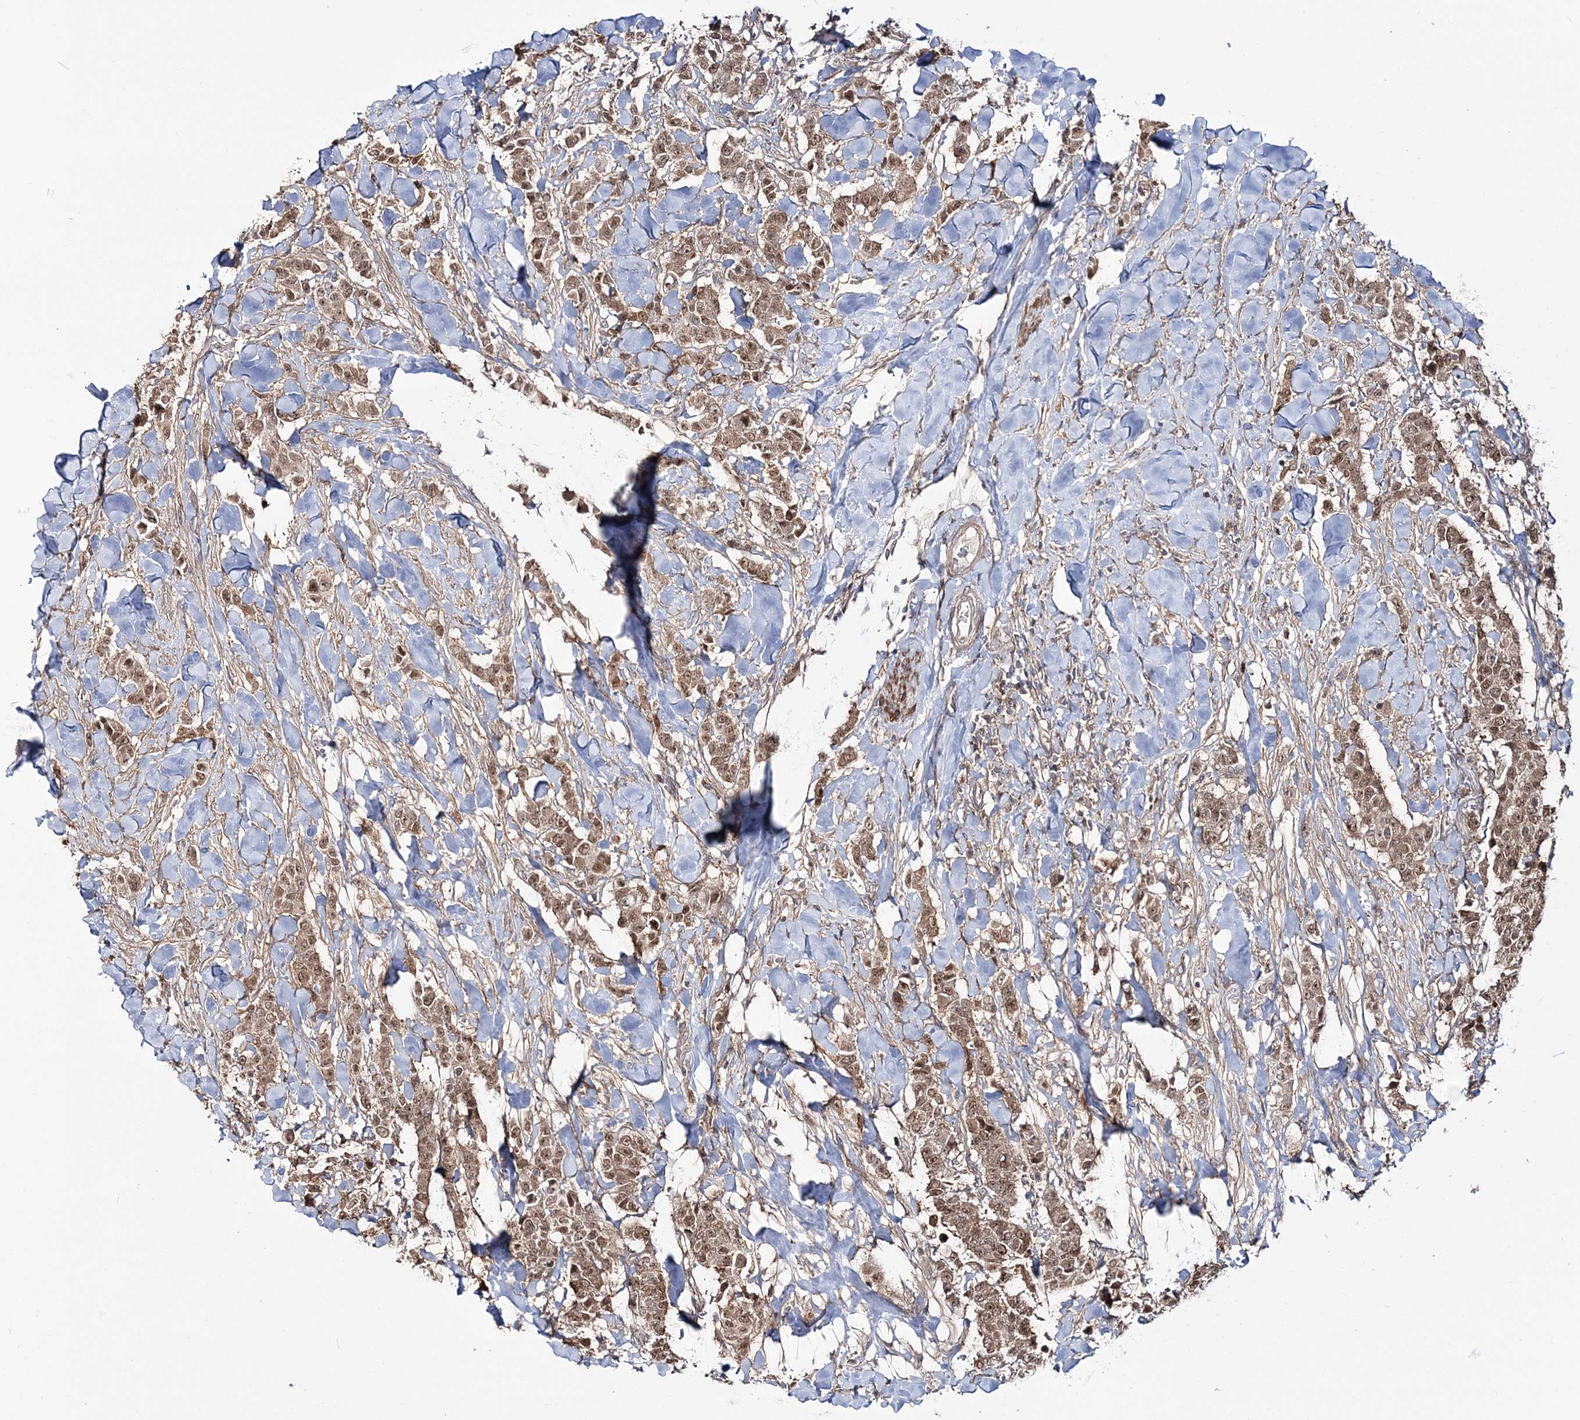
{"staining": {"intensity": "moderate", "quantity": ">75%", "location": "cytoplasmic/membranous,nuclear"}, "tissue": "breast cancer", "cell_type": "Tumor cells", "image_type": "cancer", "snomed": [{"axis": "morphology", "description": "Duct carcinoma"}, {"axis": "topography", "description": "Breast"}], "caption": "Immunohistochemistry (IHC) photomicrograph of neoplastic tissue: breast infiltrating ductal carcinoma stained using immunohistochemistry (IHC) reveals medium levels of moderate protein expression localized specifically in the cytoplasmic/membranous and nuclear of tumor cells, appearing as a cytoplasmic/membranous and nuclear brown color.", "gene": "MOCS2", "patient": {"sex": "female", "age": 40}}